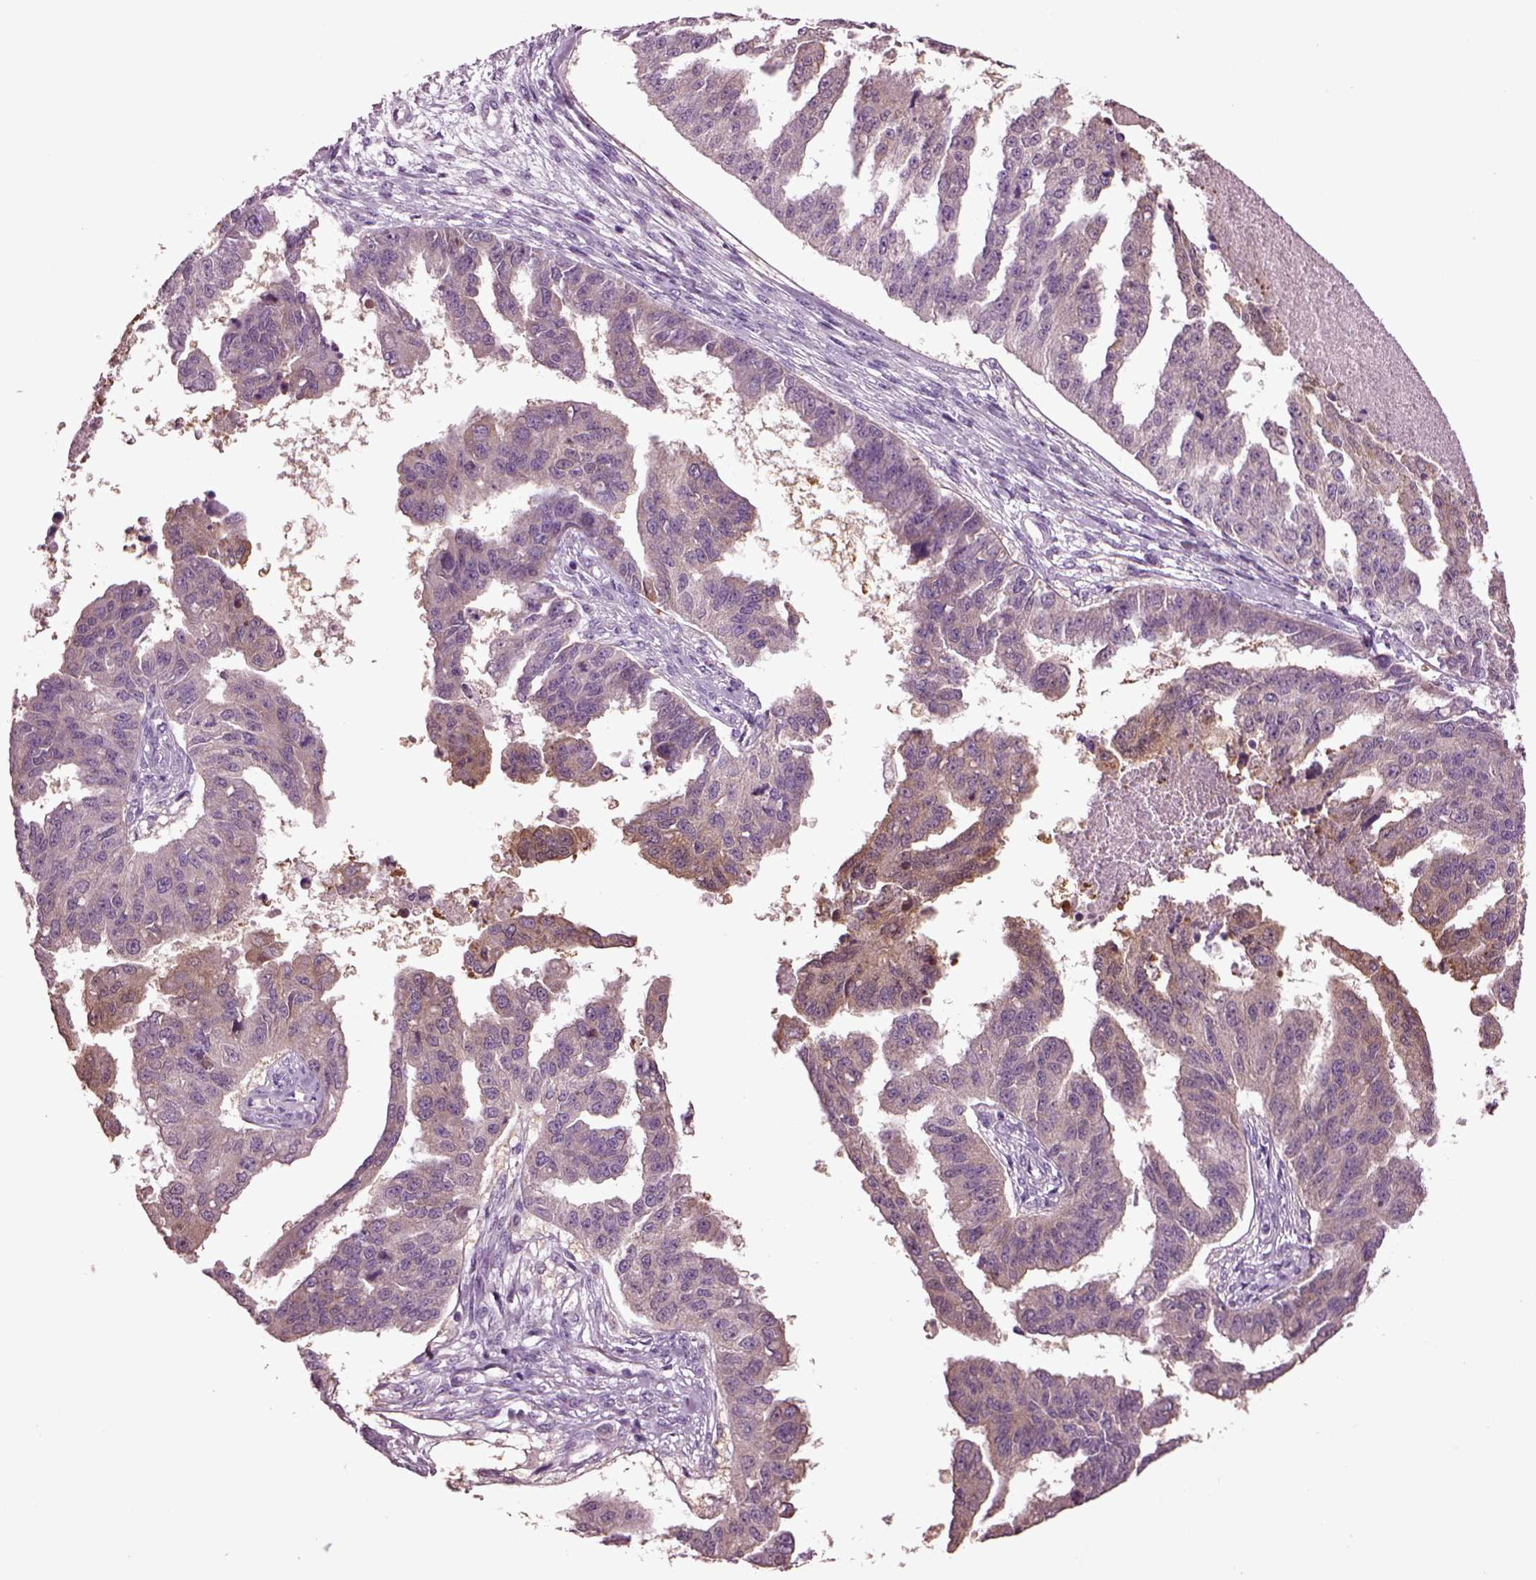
{"staining": {"intensity": "moderate", "quantity": "<25%", "location": "cytoplasmic/membranous"}, "tissue": "ovarian cancer", "cell_type": "Tumor cells", "image_type": "cancer", "snomed": [{"axis": "morphology", "description": "Cystadenocarcinoma, serous, NOS"}, {"axis": "topography", "description": "Ovary"}], "caption": "The micrograph exhibits a brown stain indicating the presence of a protein in the cytoplasmic/membranous of tumor cells in serous cystadenocarcinoma (ovarian). The staining was performed using DAB, with brown indicating positive protein expression. Nuclei are stained blue with hematoxylin.", "gene": "CLPSL1", "patient": {"sex": "female", "age": 58}}